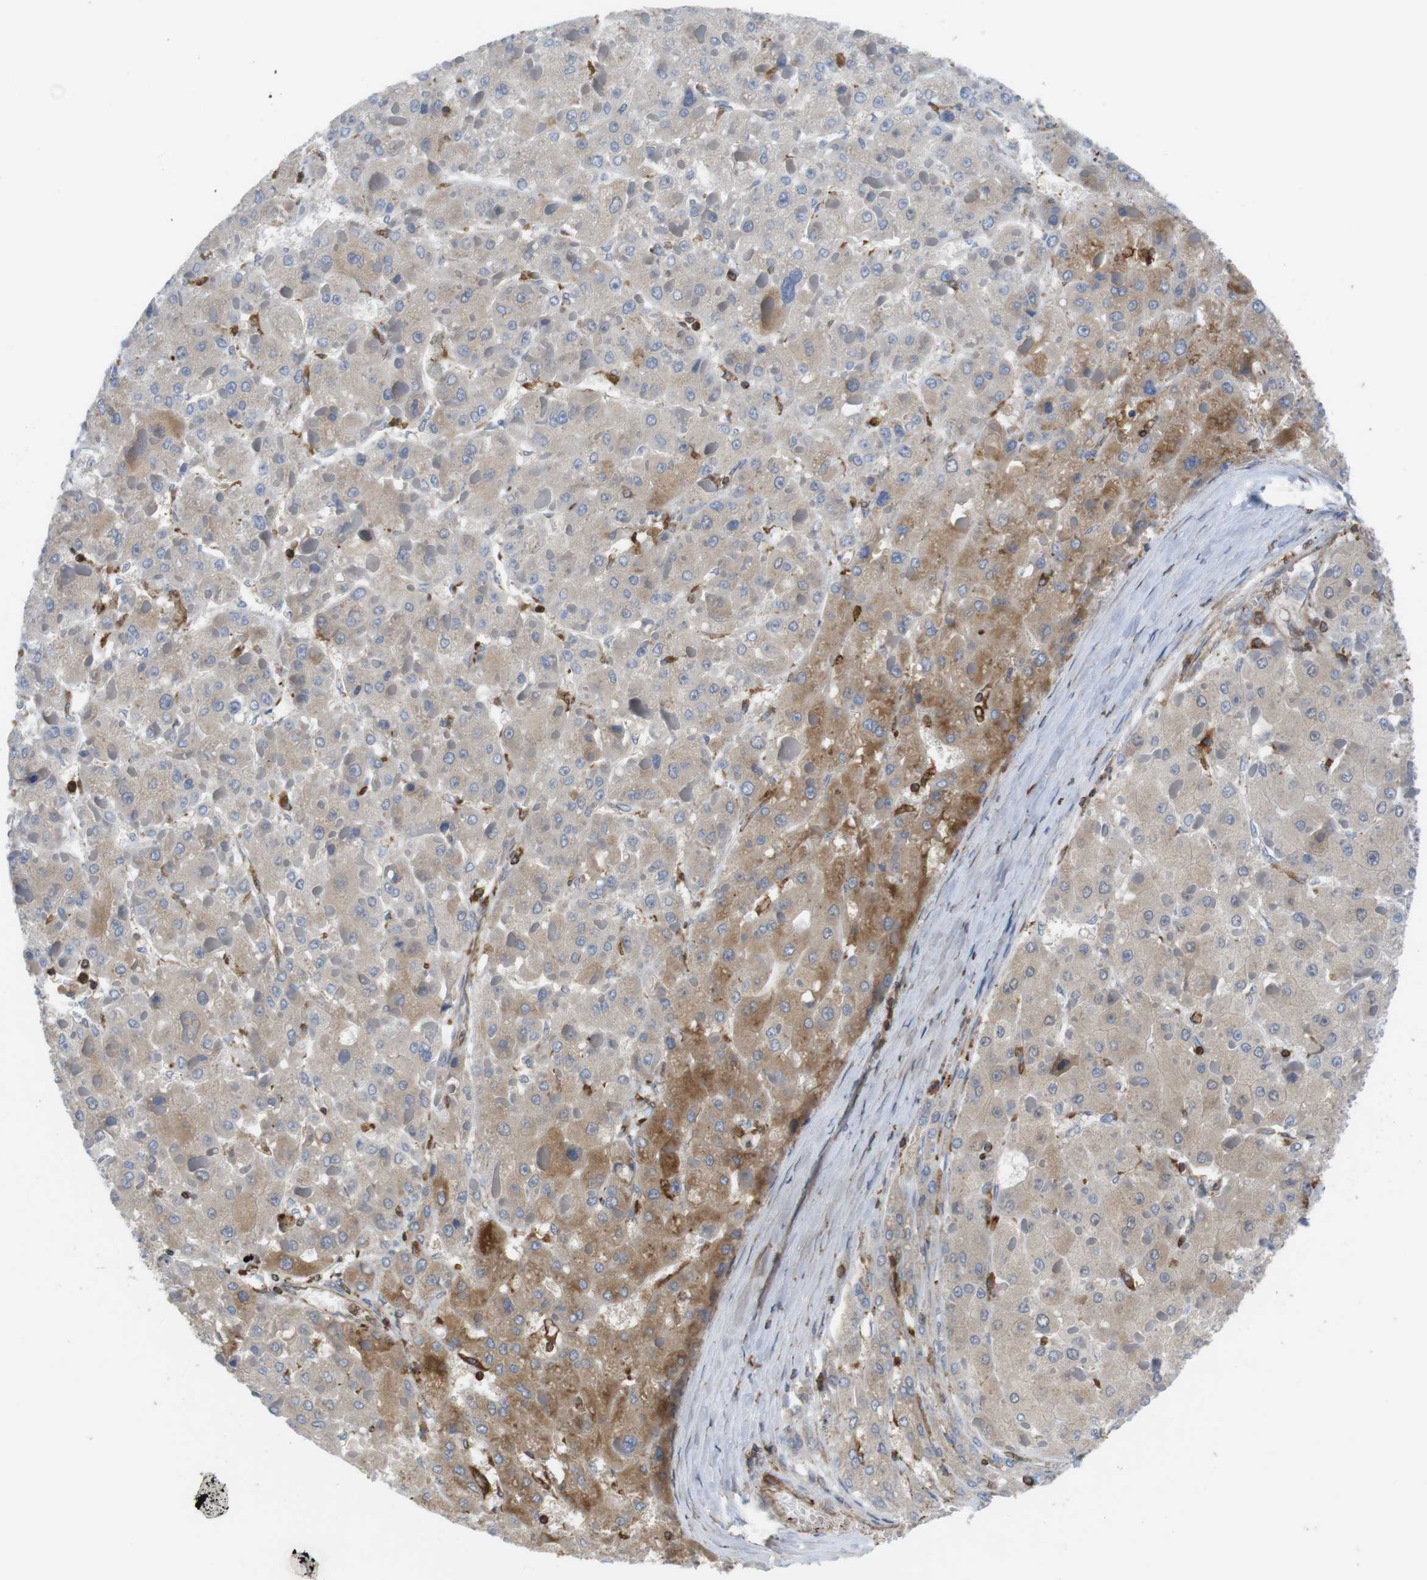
{"staining": {"intensity": "weak", "quantity": ">75%", "location": "cytoplasmic/membranous"}, "tissue": "liver cancer", "cell_type": "Tumor cells", "image_type": "cancer", "snomed": [{"axis": "morphology", "description": "Carcinoma, Hepatocellular, NOS"}, {"axis": "topography", "description": "Liver"}], "caption": "Liver hepatocellular carcinoma stained for a protein (brown) demonstrates weak cytoplasmic/membranous positive positivity in about >75% of tumor cells.", "gene": "ARL6IP5", "patient": {"sex": "female", "age": 73}}